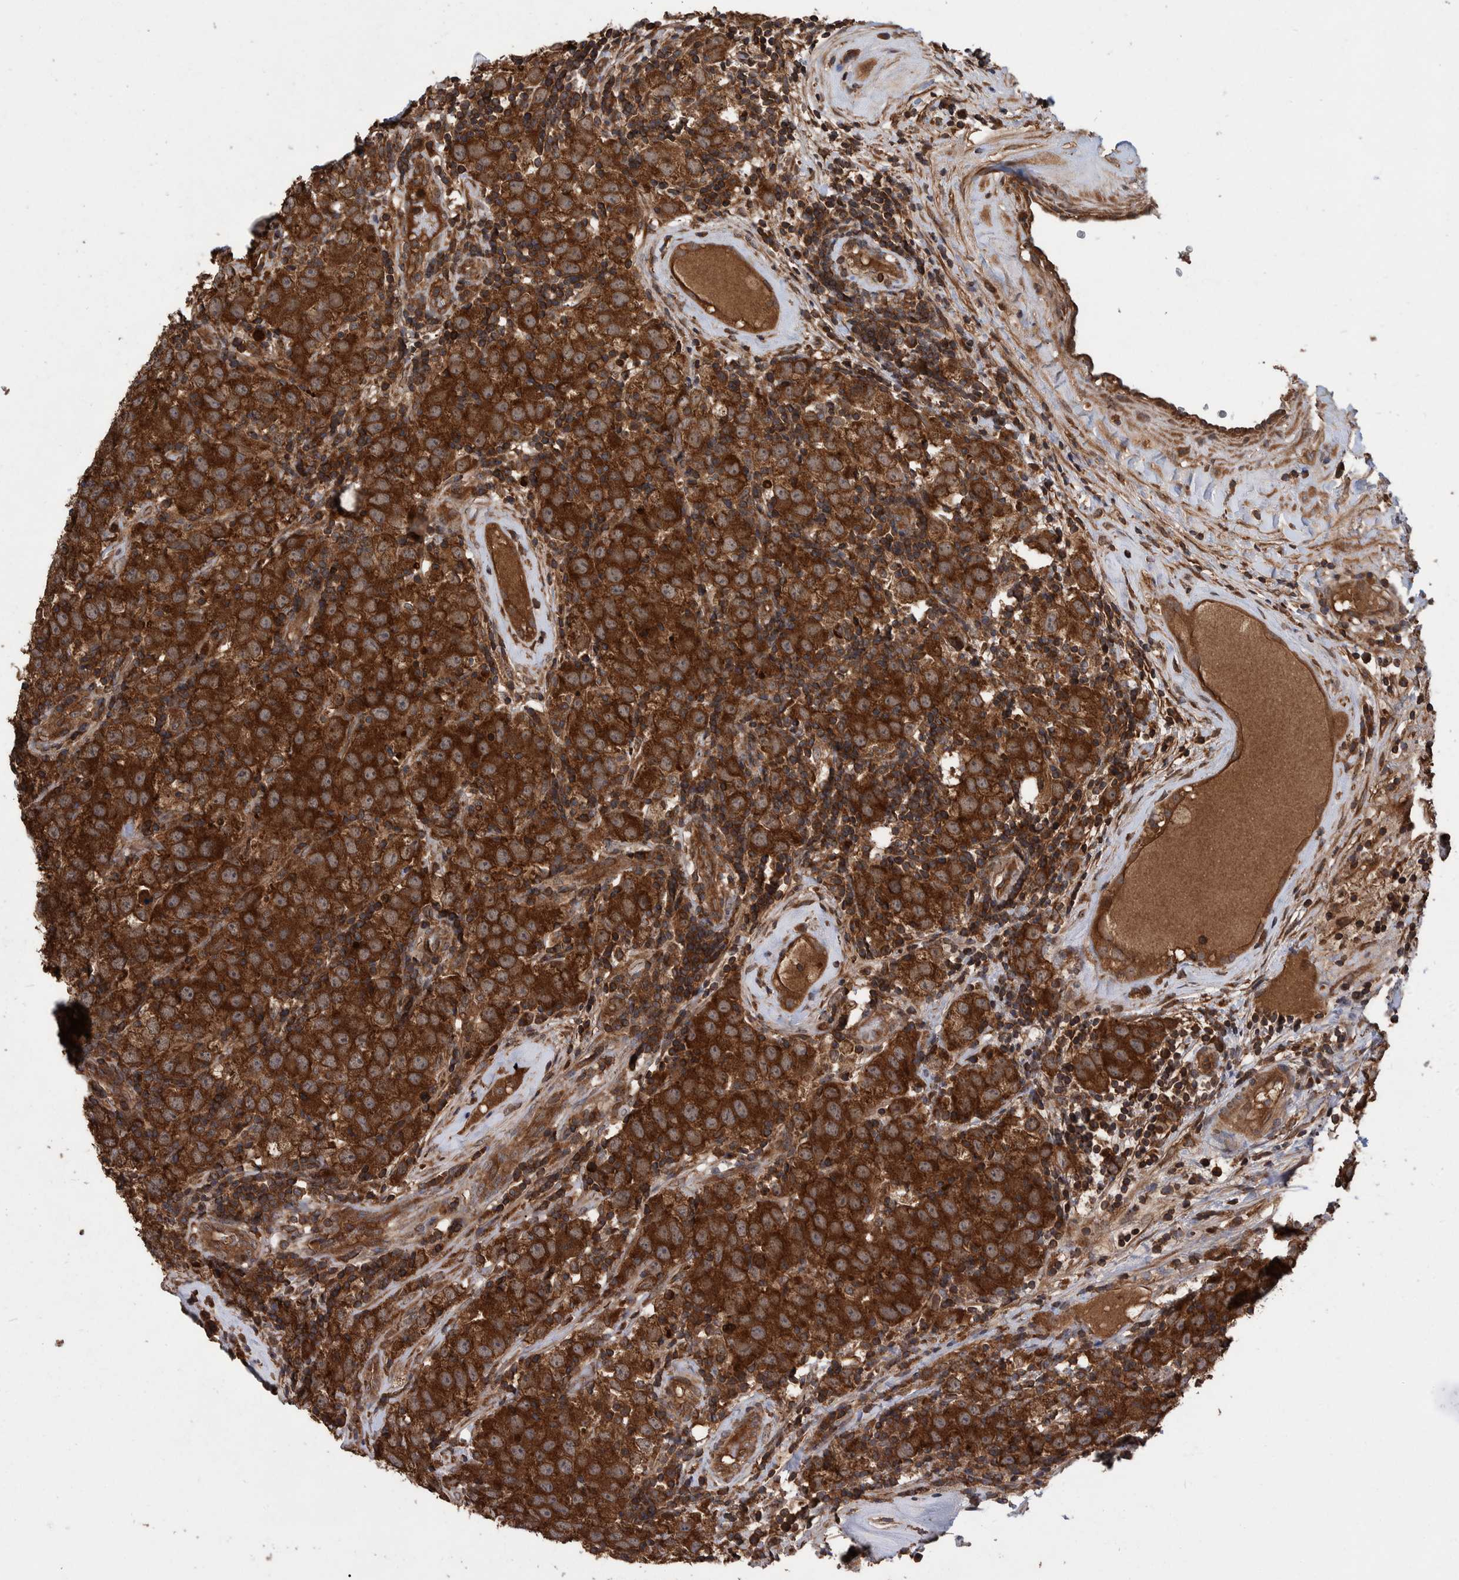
{"staining": {"intensity": "strong", "quantity": ">75%", "location": "cytoplasmic/membranous"}, "tissue": "testis cancer", "cell_type": "Tumor cells", "image_type": "cancer", "snomed": [{"axis": "morphology", "description": "Seminoma, NOS"}, {"axis": "morphology", "description": "Carcinoma, Embryonal, NOS"}, {"axis": "topography", "description": "Testis"}], "caption": "A brown stain shows strong cytoplasmic/membranous positivity of a protein in testis embryonal carcinoma tumor cells. (DAB (3,3'-diaminobenzidine) IHC, brown staining for protein, blue staining for nuclei).", "gene": "VBP1", "patient": {"sex": "male", "age": 28}}